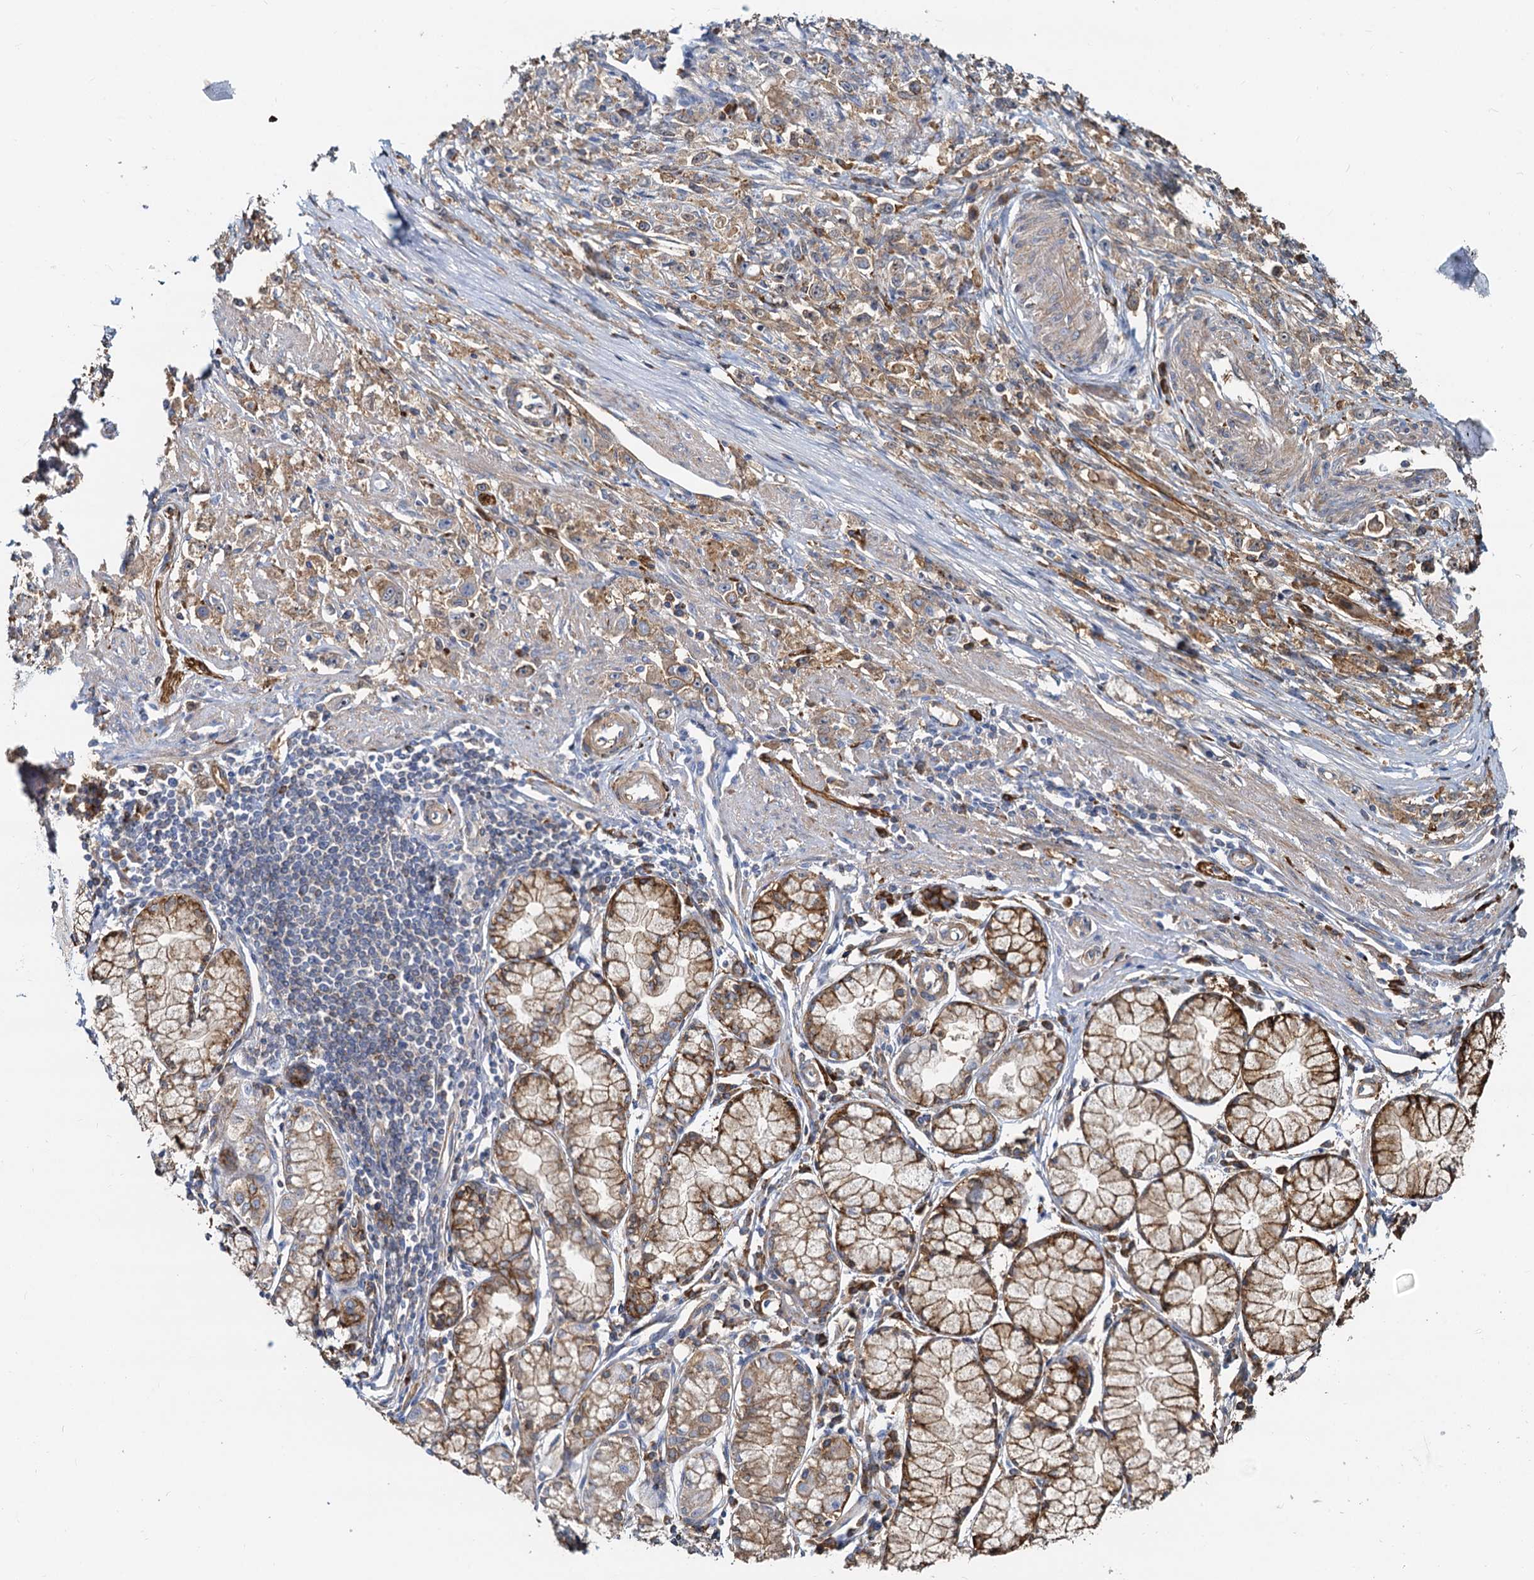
{"staining": {"intensity": "moderate", "quantity": ">75%", "location": "cytoplasmic/membranous"}, "tissue": "stomach cancer", "cell_type": "Tumor cells", "image_type": "cancer", "snomed": [{"axis": "morphology", "description": "Adenocarcinoma, NOS"}, {"axis": "topography", "description": "Stomach"}], "caption": "DAB immunohistochemical staining of human stomach adenocarcinoma exhibits moderate cytoplasmic/membranous protein expression in approximately >75% of tumor cells. (DAB IHC, brown staining for protein, blue staining for nuclei).", "gene": "LNX2", "patient": {"sex": "female", "age": 59}}